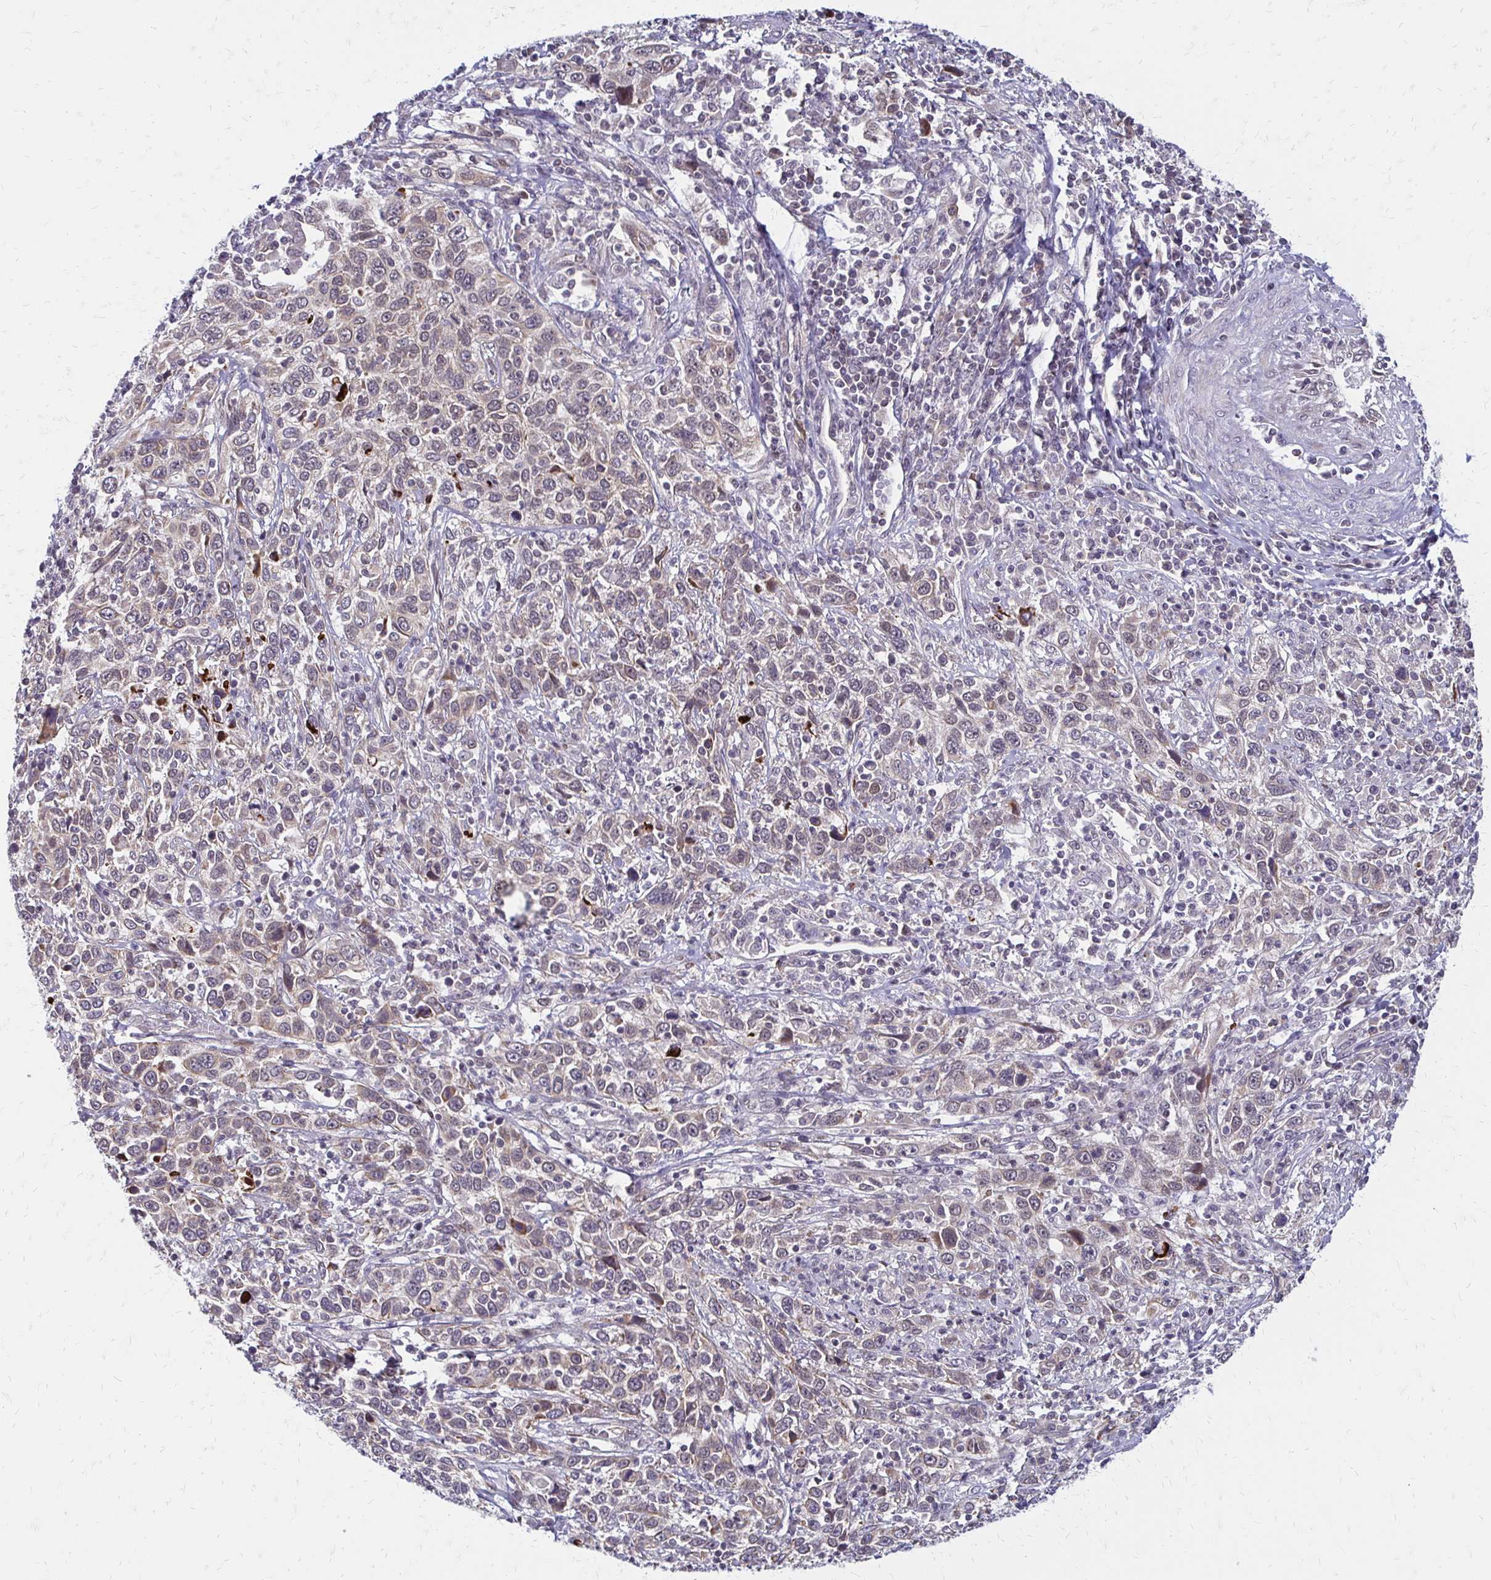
{"staining": {"intensity": "weak", "quantity": "<25%", "location": "cytoplasmic/membranous"}, "tissue": "cervical cancer", "cell_type": "Tumor cells", "image_type": "cancer", "snomed": [{"axis": "morphology", "description": "Squamous cell carcinoma, NOS"}, {"axis": "topography", "description": "Cervix"}], "caption": "Protein analysis of cervical squamous cell carcinoma demonstrates no significant positivity in tumor cells.", "gene": "TRIR", "patient": {"sex": "female", "age": 46}}